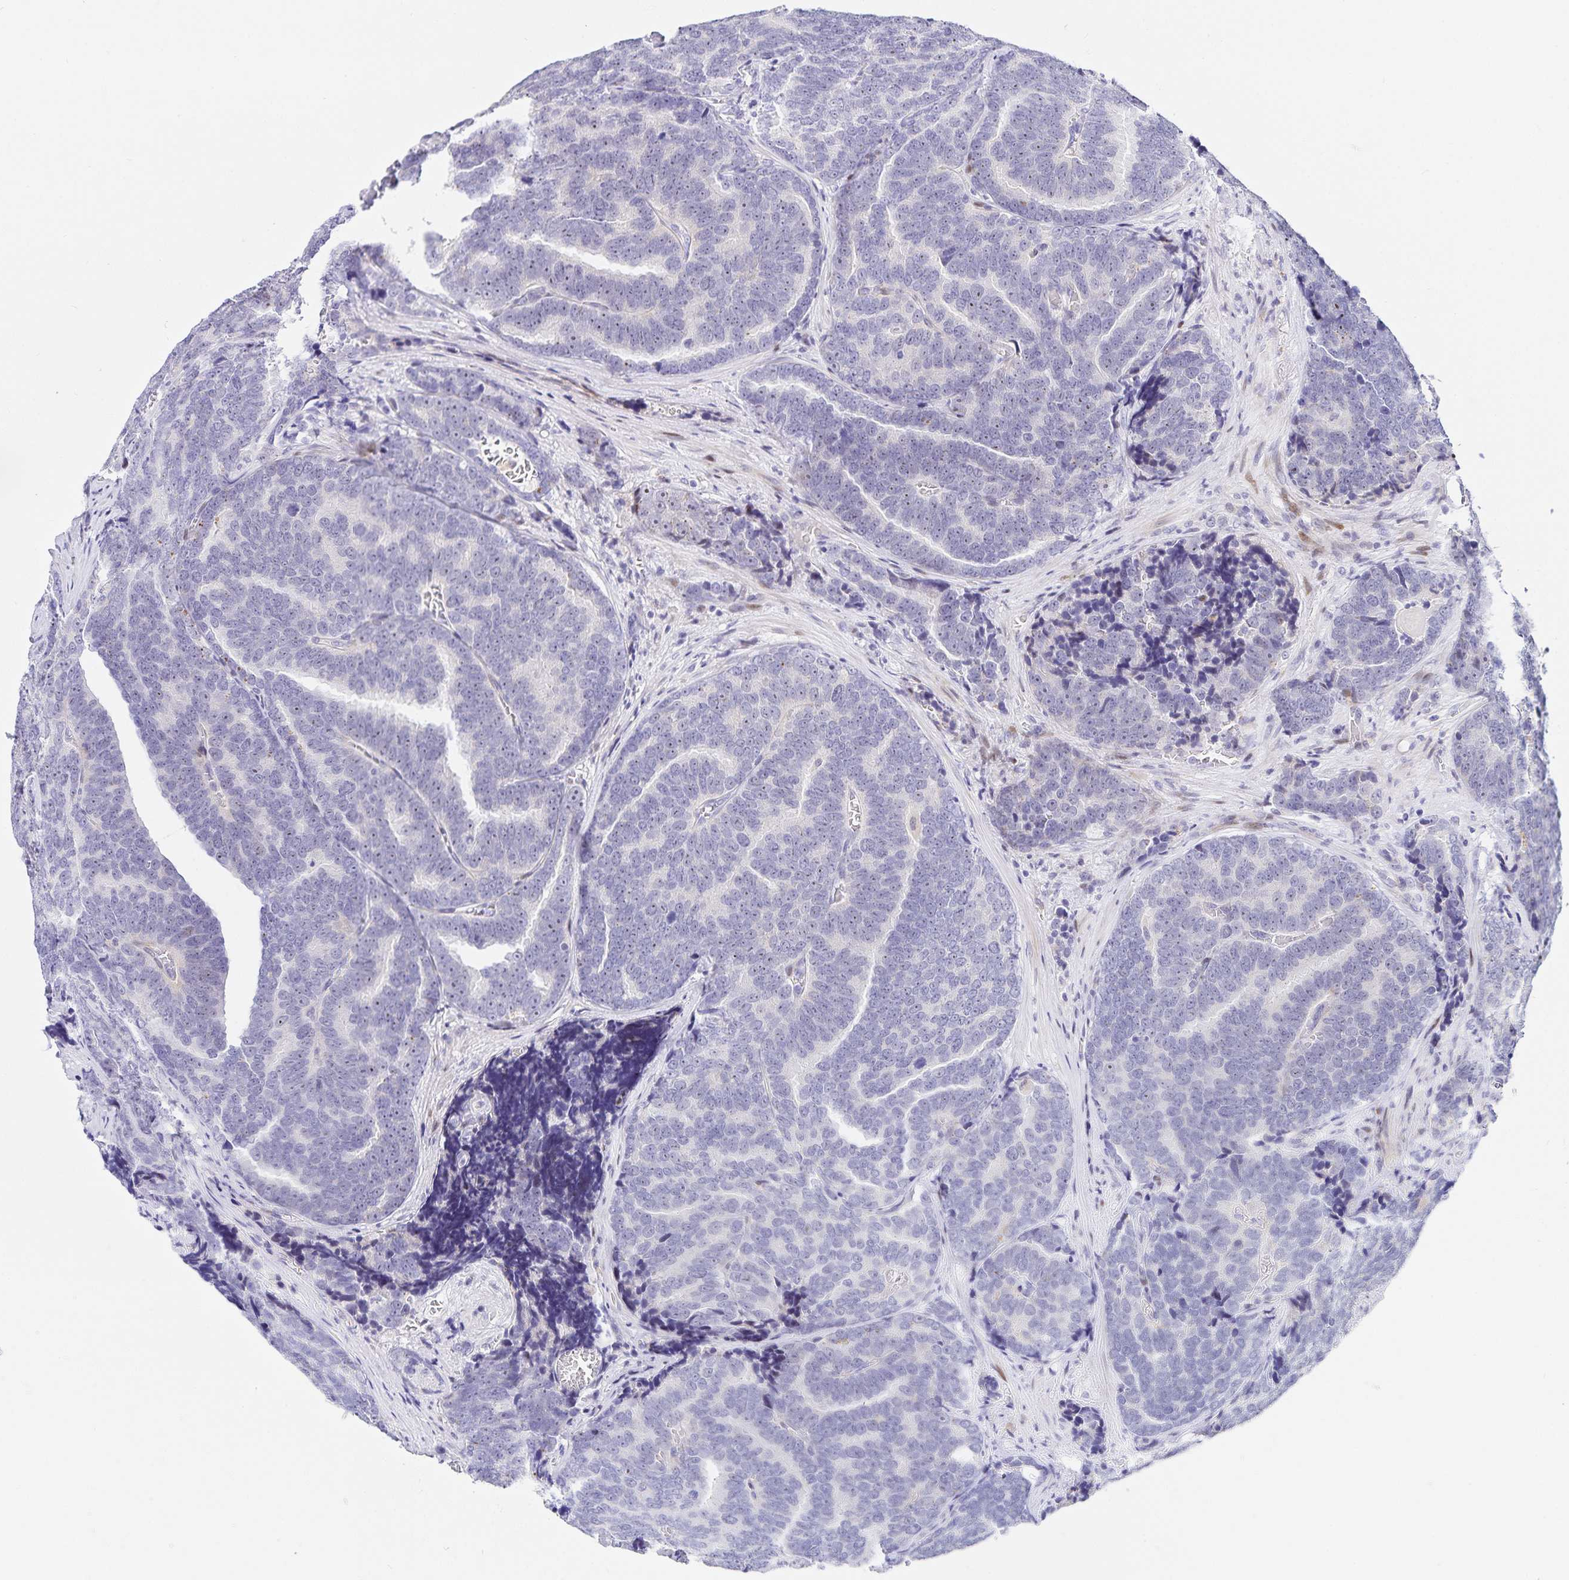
{"staining": {"intensity": "negative", "quantity": "none", "location": "none"}, "tissue": "prostate cancer", "cell_type": "Tumor cells", "image_type": "cancer", "snomed": [{"axis": "morphology", "description": "Adenocarcinoma, Low grade"}, {"axis": "topography", "description": "Prostate"}], "caption": "Tumor cells show no significant positivity in prostate cancer.", "gene": "KBTBD13", "patient": {"sex": "male", "age": 62}}